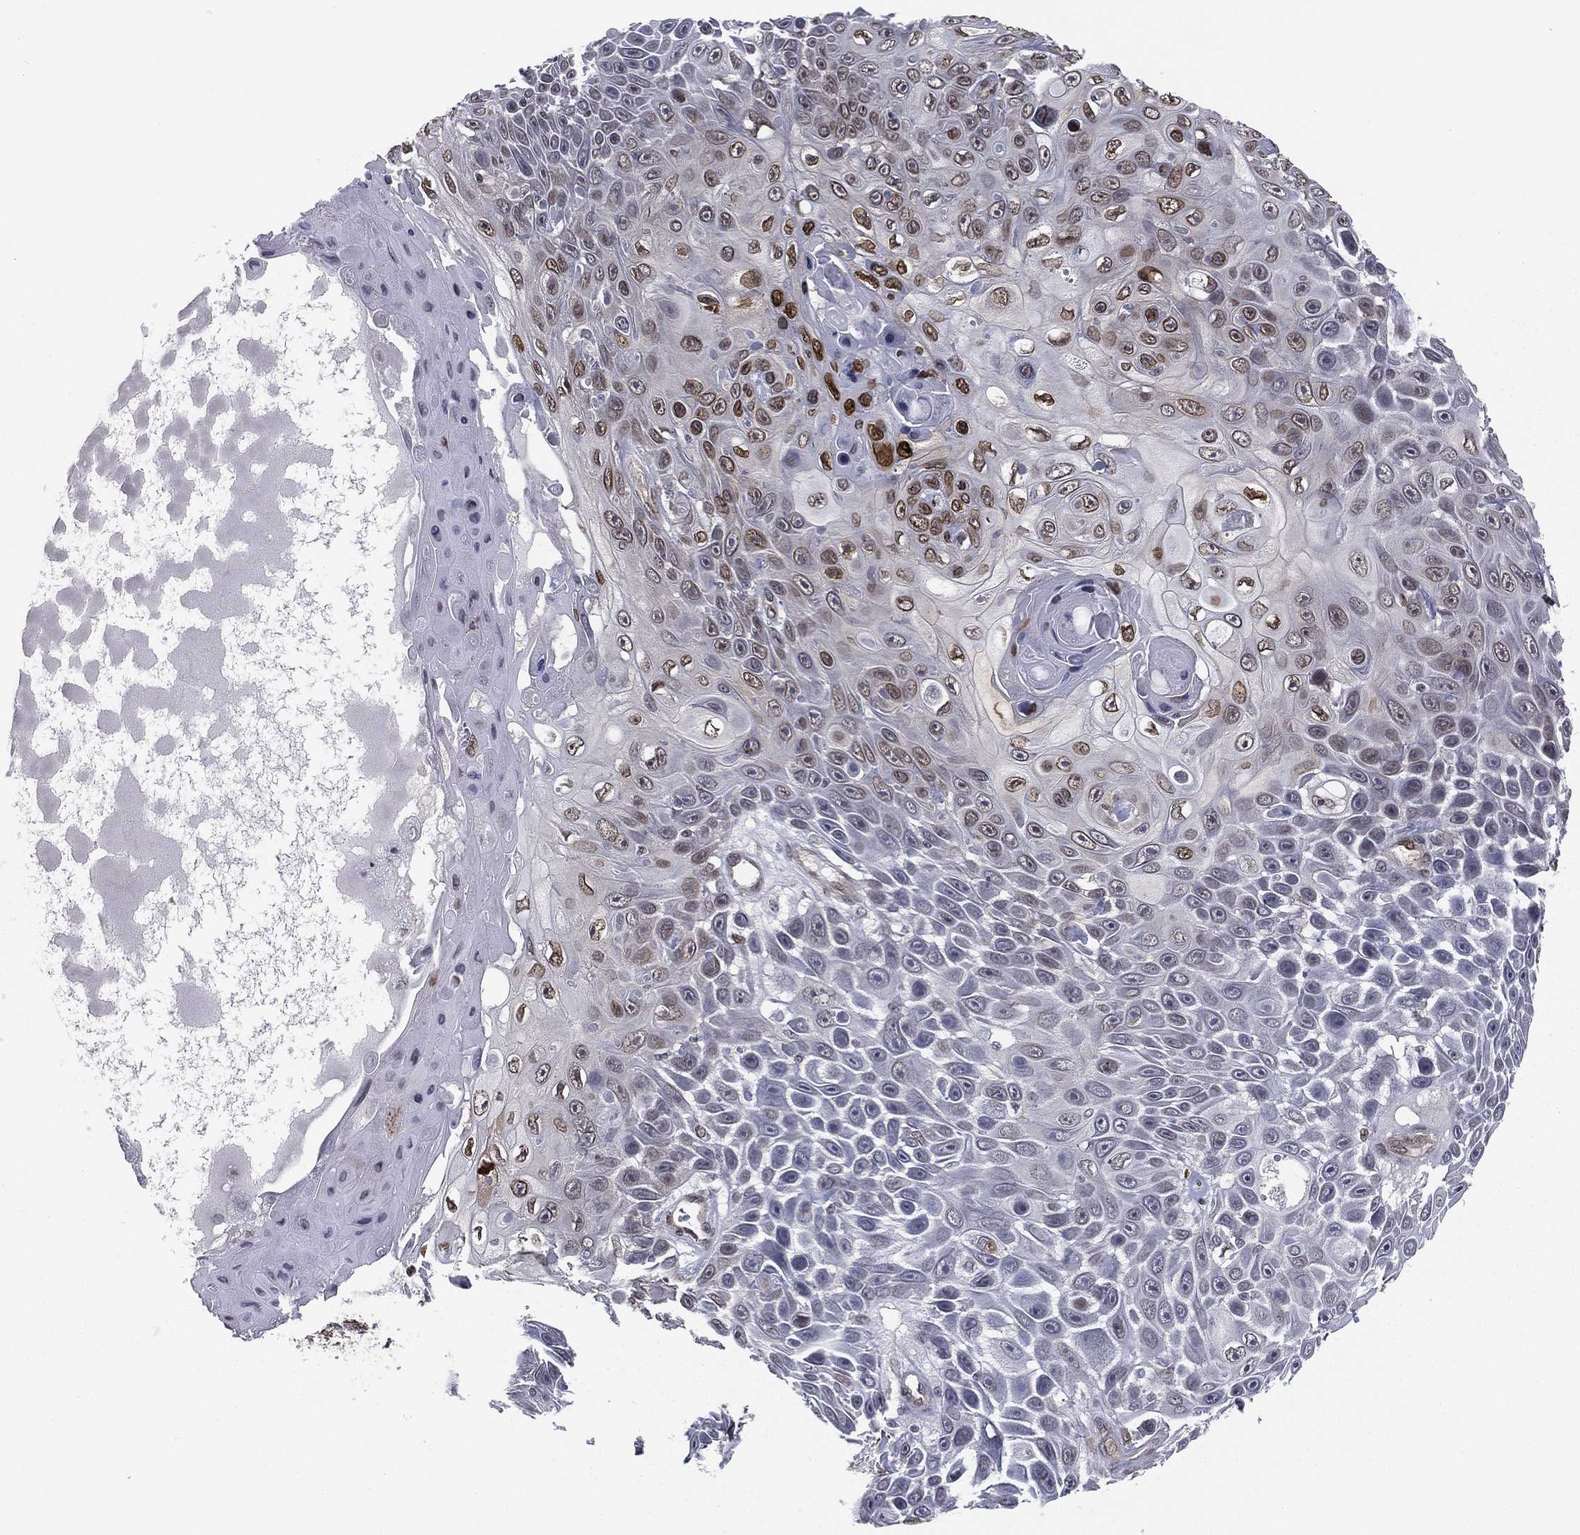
{"staining": {"intensity": "strong", "quantity": "25%-75%", "location": "nuclear"}, "tissue": "skin cancer", "cell_type": "Tumor cells", "image_type": "cancer", "snomed": [{"axis": "morphology", "description": "Squamous cell carcinoma, NOS"}, {"axis": "topography", "description": "Skin"}], "caption": "Immunohistochemical staining of human skin squamous cell carcinoma demonstrates strong nuclear protein staining in approximately 25%-75% of tumor cells. The staining was performed using DAB (3,3'-diaminobenzidine), with brown indicating positive protein expression. Nuclei are stained blue with hematoxylin.", "gene": "LMNB1", "patient": {"sex": "male", "age": 82}}